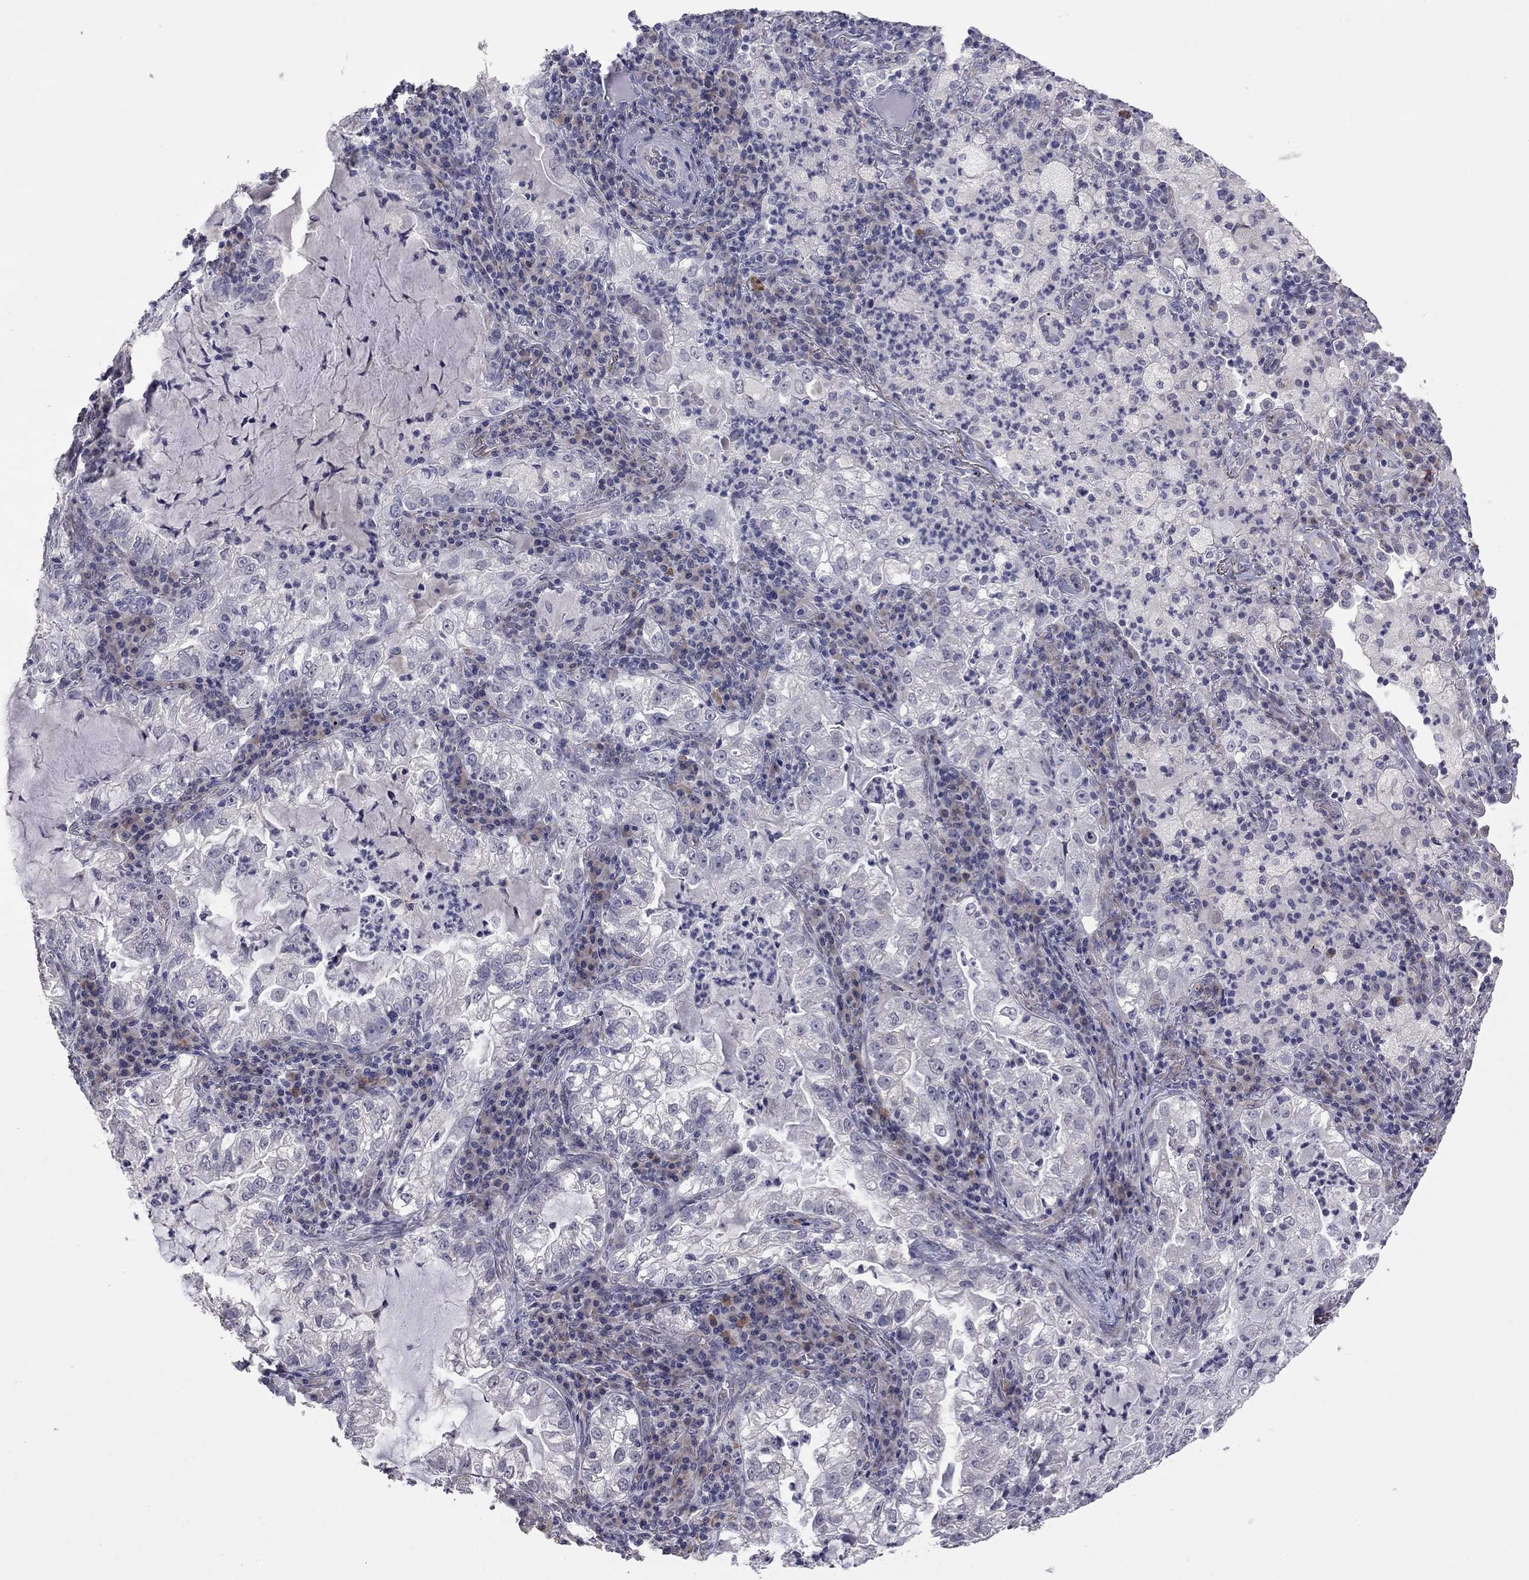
{"staining": {"intensity": "negative", "quantity": "none", "location": "none"}, "tissue": "lung cancer", "cell_type": "Tumor cells", "image_type": "cancer", "snomed": [{"axis": "morphology", "description": "Adenocarcinoma, NOS"}, {"axis": "topography", "description": "Lung"}], "caption": "An immunohistochemistry image of adenocarcinoma (lung) is shown. There is no staining in tumor cells of adenocarcinoma (lung).", "gene": "PRRT2", "patient": {"sex": "female", "age": 73}}